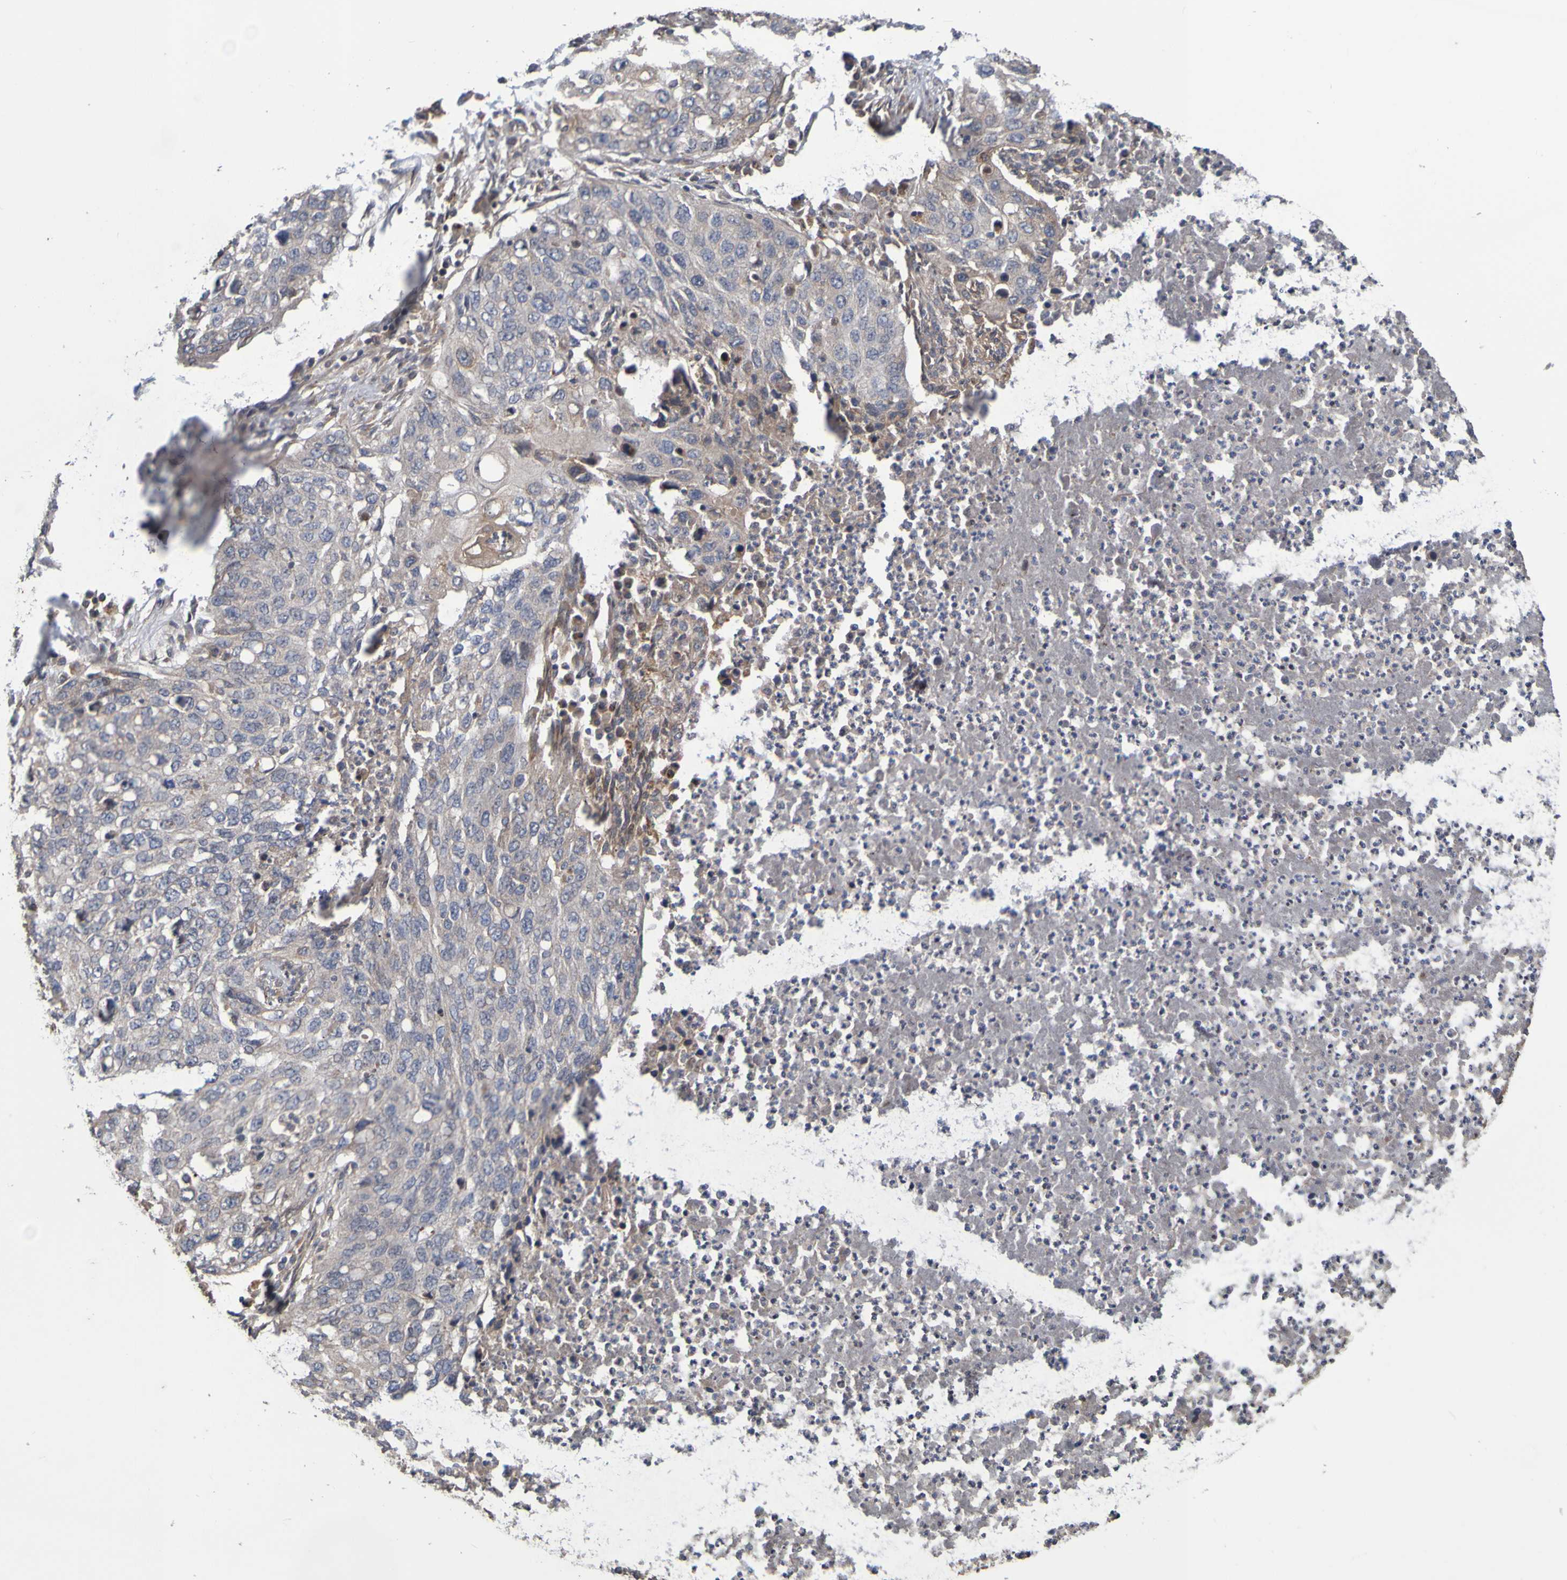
{"staining": {"intensity": "weak", "quantity": "<25%", "location": "cytoplasmic/membranous"}, "tissue": "lung cancer", "cell_type": "Tumor cells", "image_type": "cancer", "snomed": [{"axis": "morphology", "description": "Squamous cell carcinoma, NOS"}, {"axis": "topography", "description": "Lung"}], "caption": "IHC photomicrograph of neoplastic tissue: lung cancer stained with DAB (3,3'-diaminobenzidine) demonstrates no significant protein expression in tumor cells.", "gene": "UCN", "patient": {"sex": "female", "age": 63}}